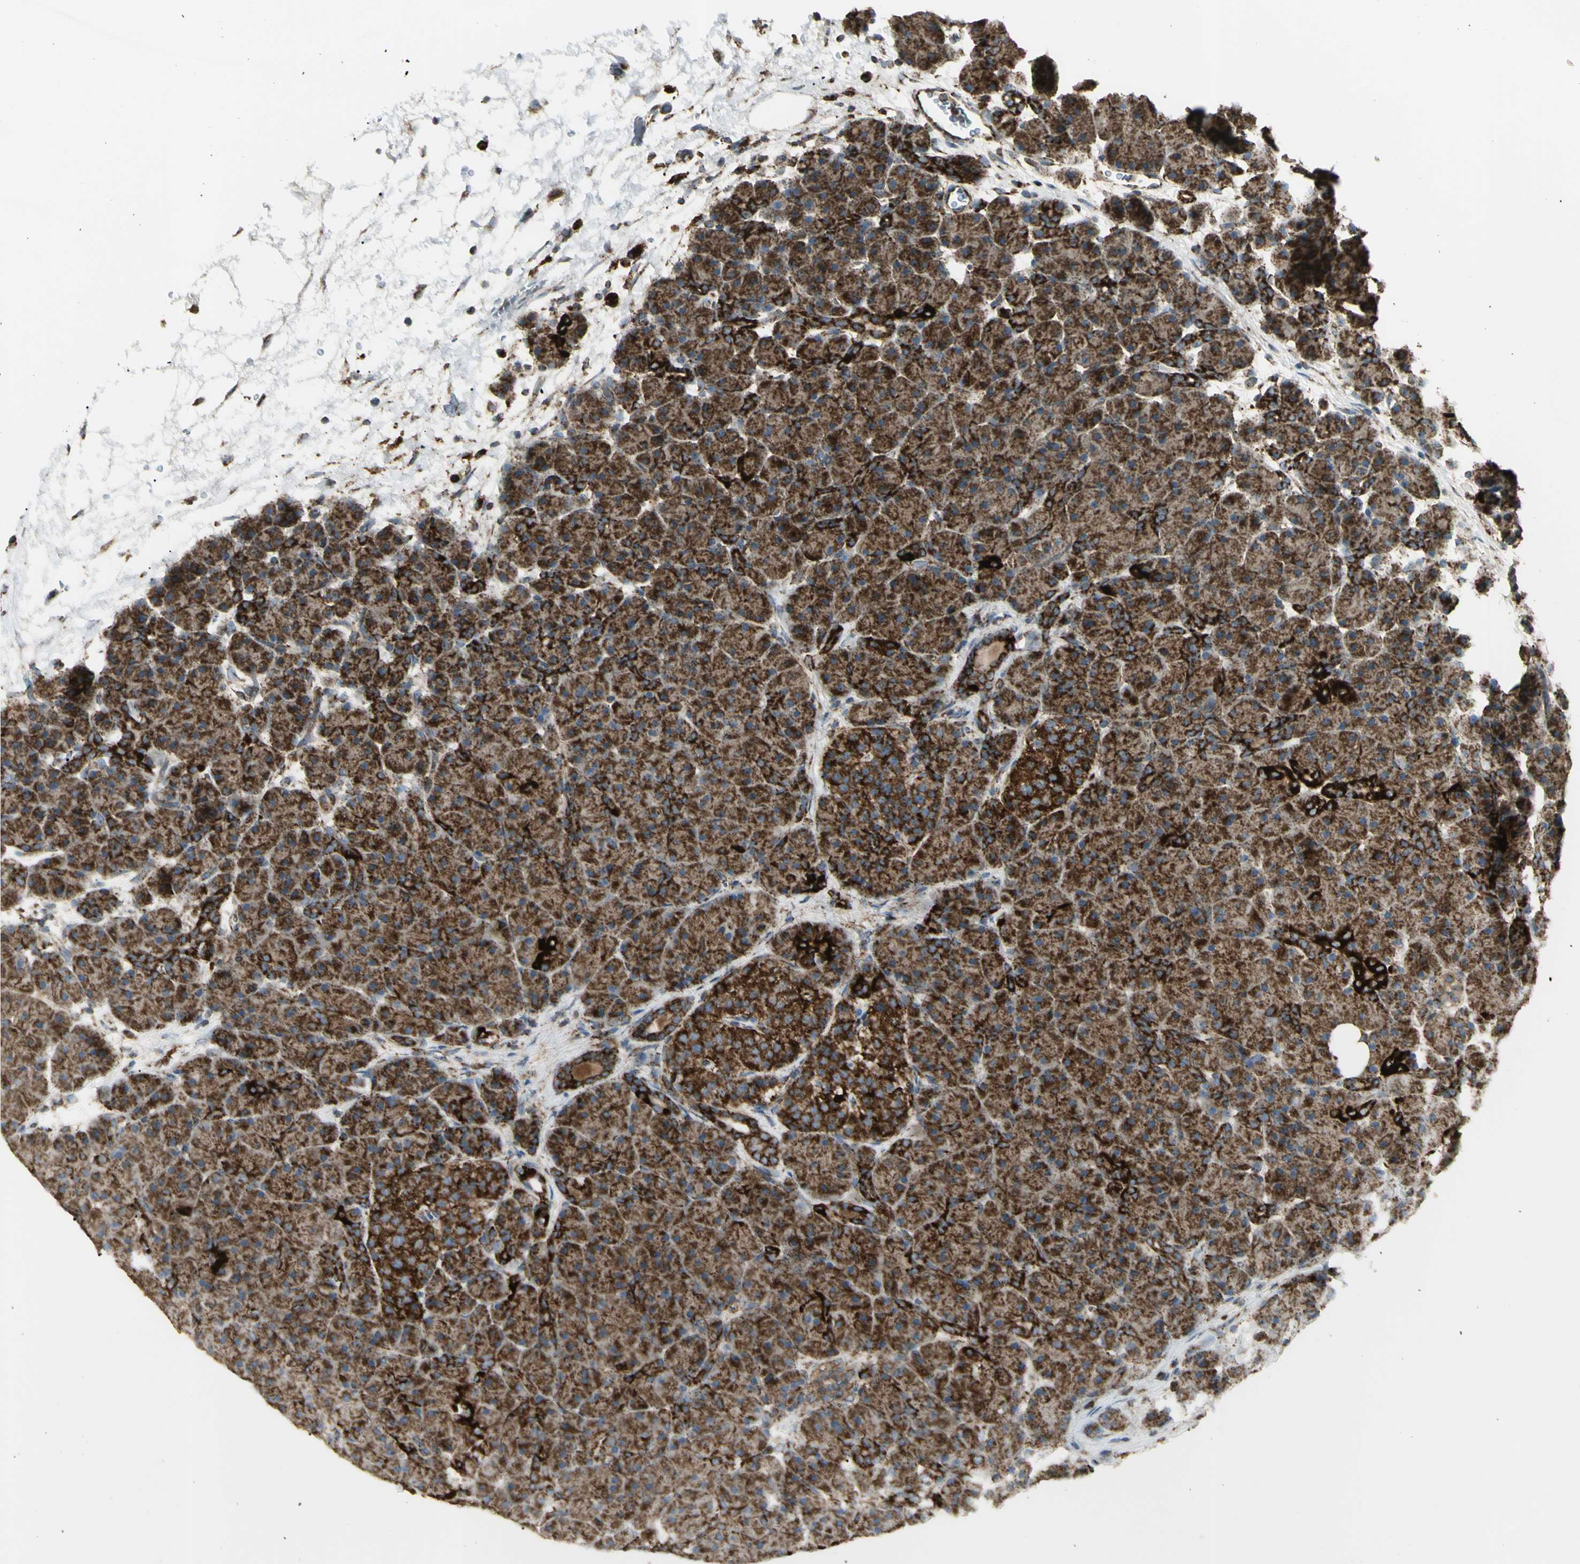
{"staining": {"intensity": "moderate", "quantity": ">75%", "location": "cytoplasmic/membranous"}, "tissue": "pancreas", "cell_type": "Exocrine glandular cells", "image_type": "normal", "snomed": [{"axis": "morphology", "description": "Normal tissue, NOS"}, {"axis": "topography", "description": "Pancreas"}], "caption": "The photomicrograph displays a brown stain indicating the presence of a protein in the cytoplasmic/membranous of exocrine glandular cells in pancreas.", "gene": "CYB5R1", "patient": {"sex": "male", "age": 66}}